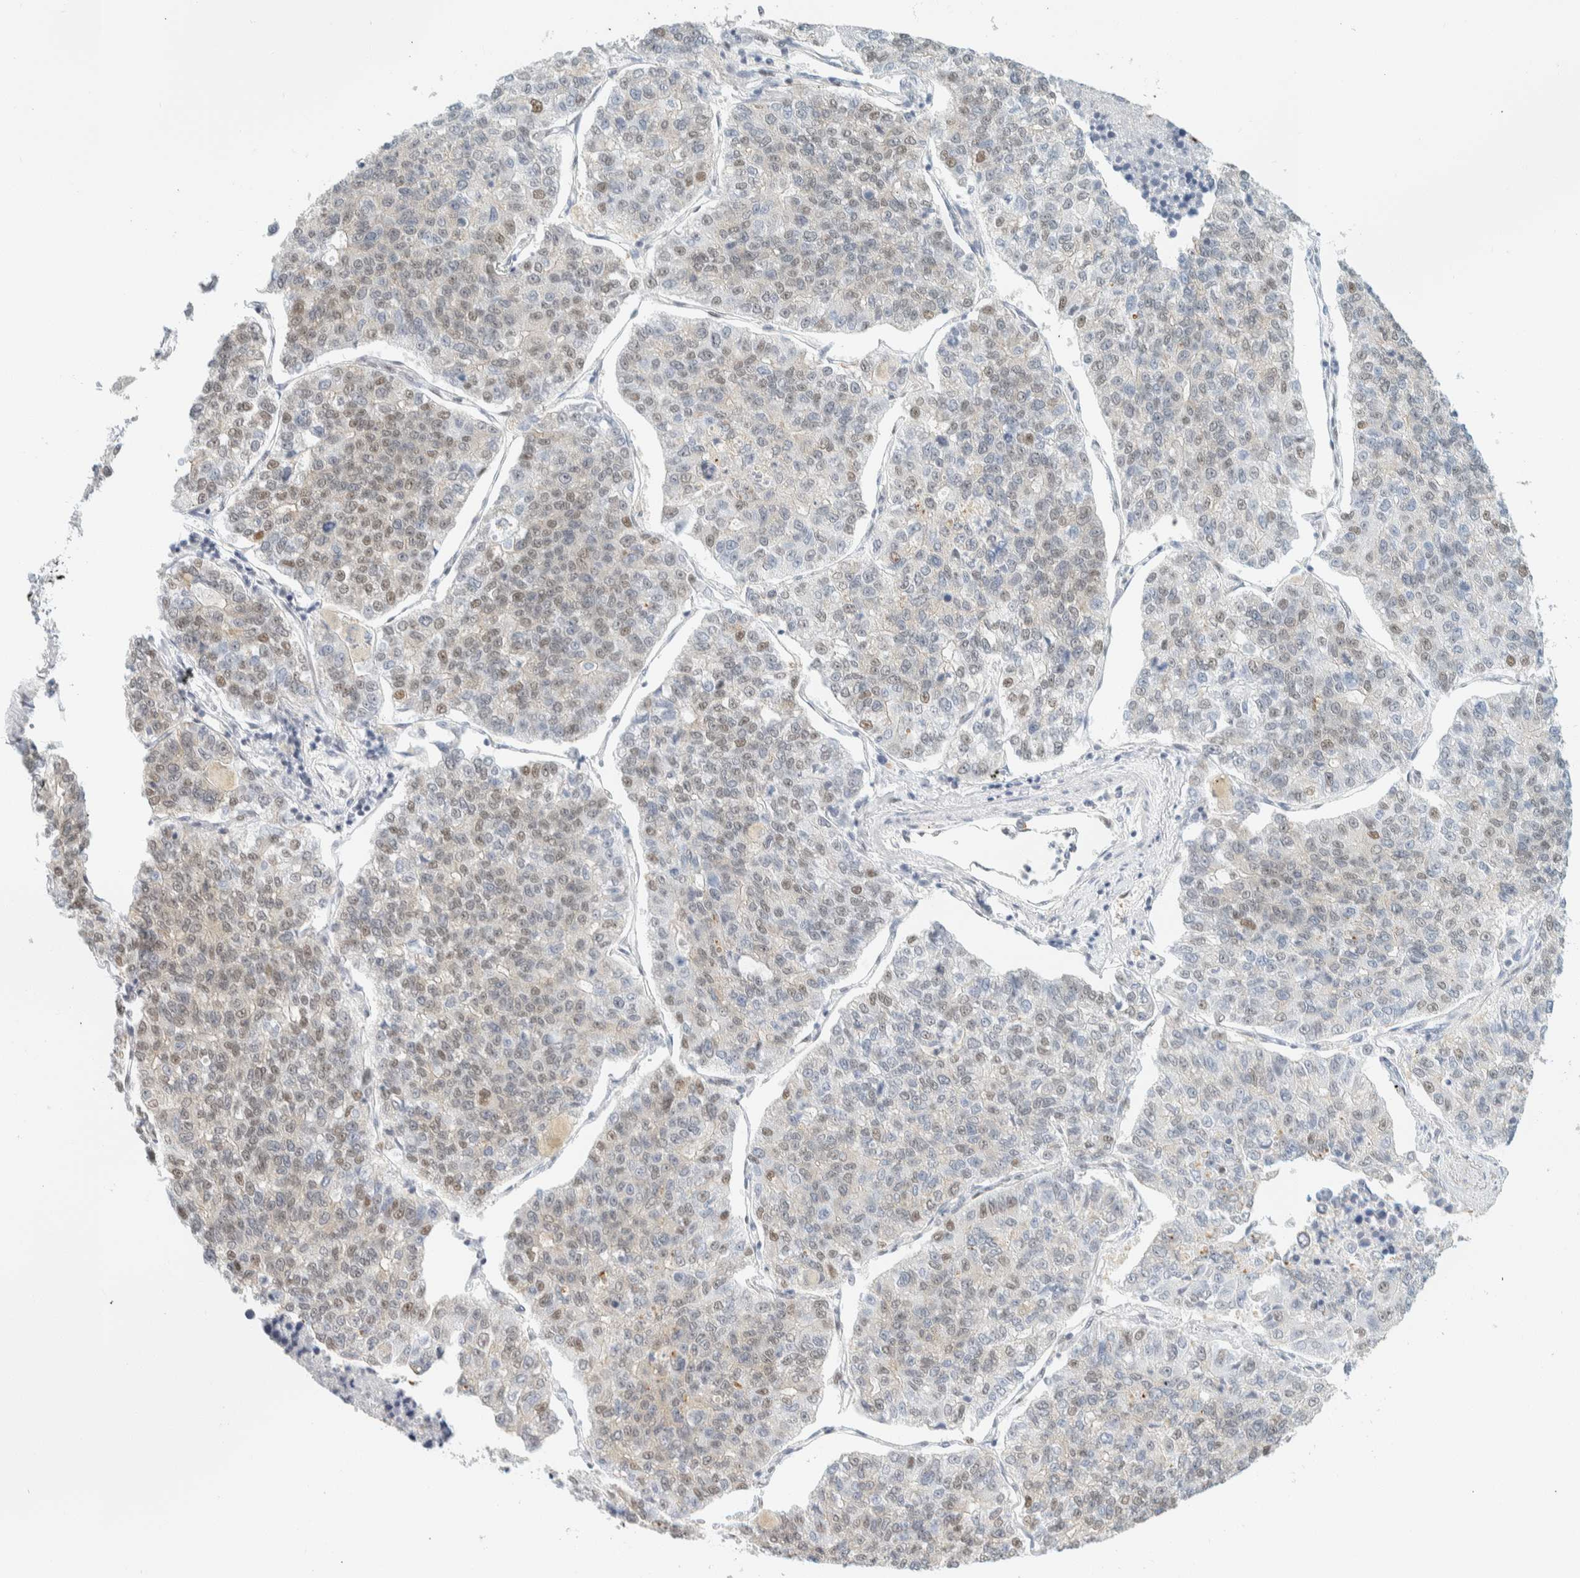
{"staining": {"intensity": "weak", "quantity": "25%-75%", "location": "nuclear"}, "tissue": "lung cancer", "cell_type": "Tumor cells", "image_type": "cancer", "snomed": [{"axis": "morphology", "description": "Adenocarcinoma, NOS"}, {"axis": "topography", "description": "Lung"}], "caption": "High-power microscopy captured an immunohistochemistry (IHC) photomicrograph of adenocarcinoma (lung), revealing weak nuclear positivity in approximately 25%-75% of tumor cells. (DAB (3,3'-diaminobenzidine) IHC with brightfield microscopy, high magnification).", "gene": "ZNF683", "patient": {"sex": "male", "age": 49}}